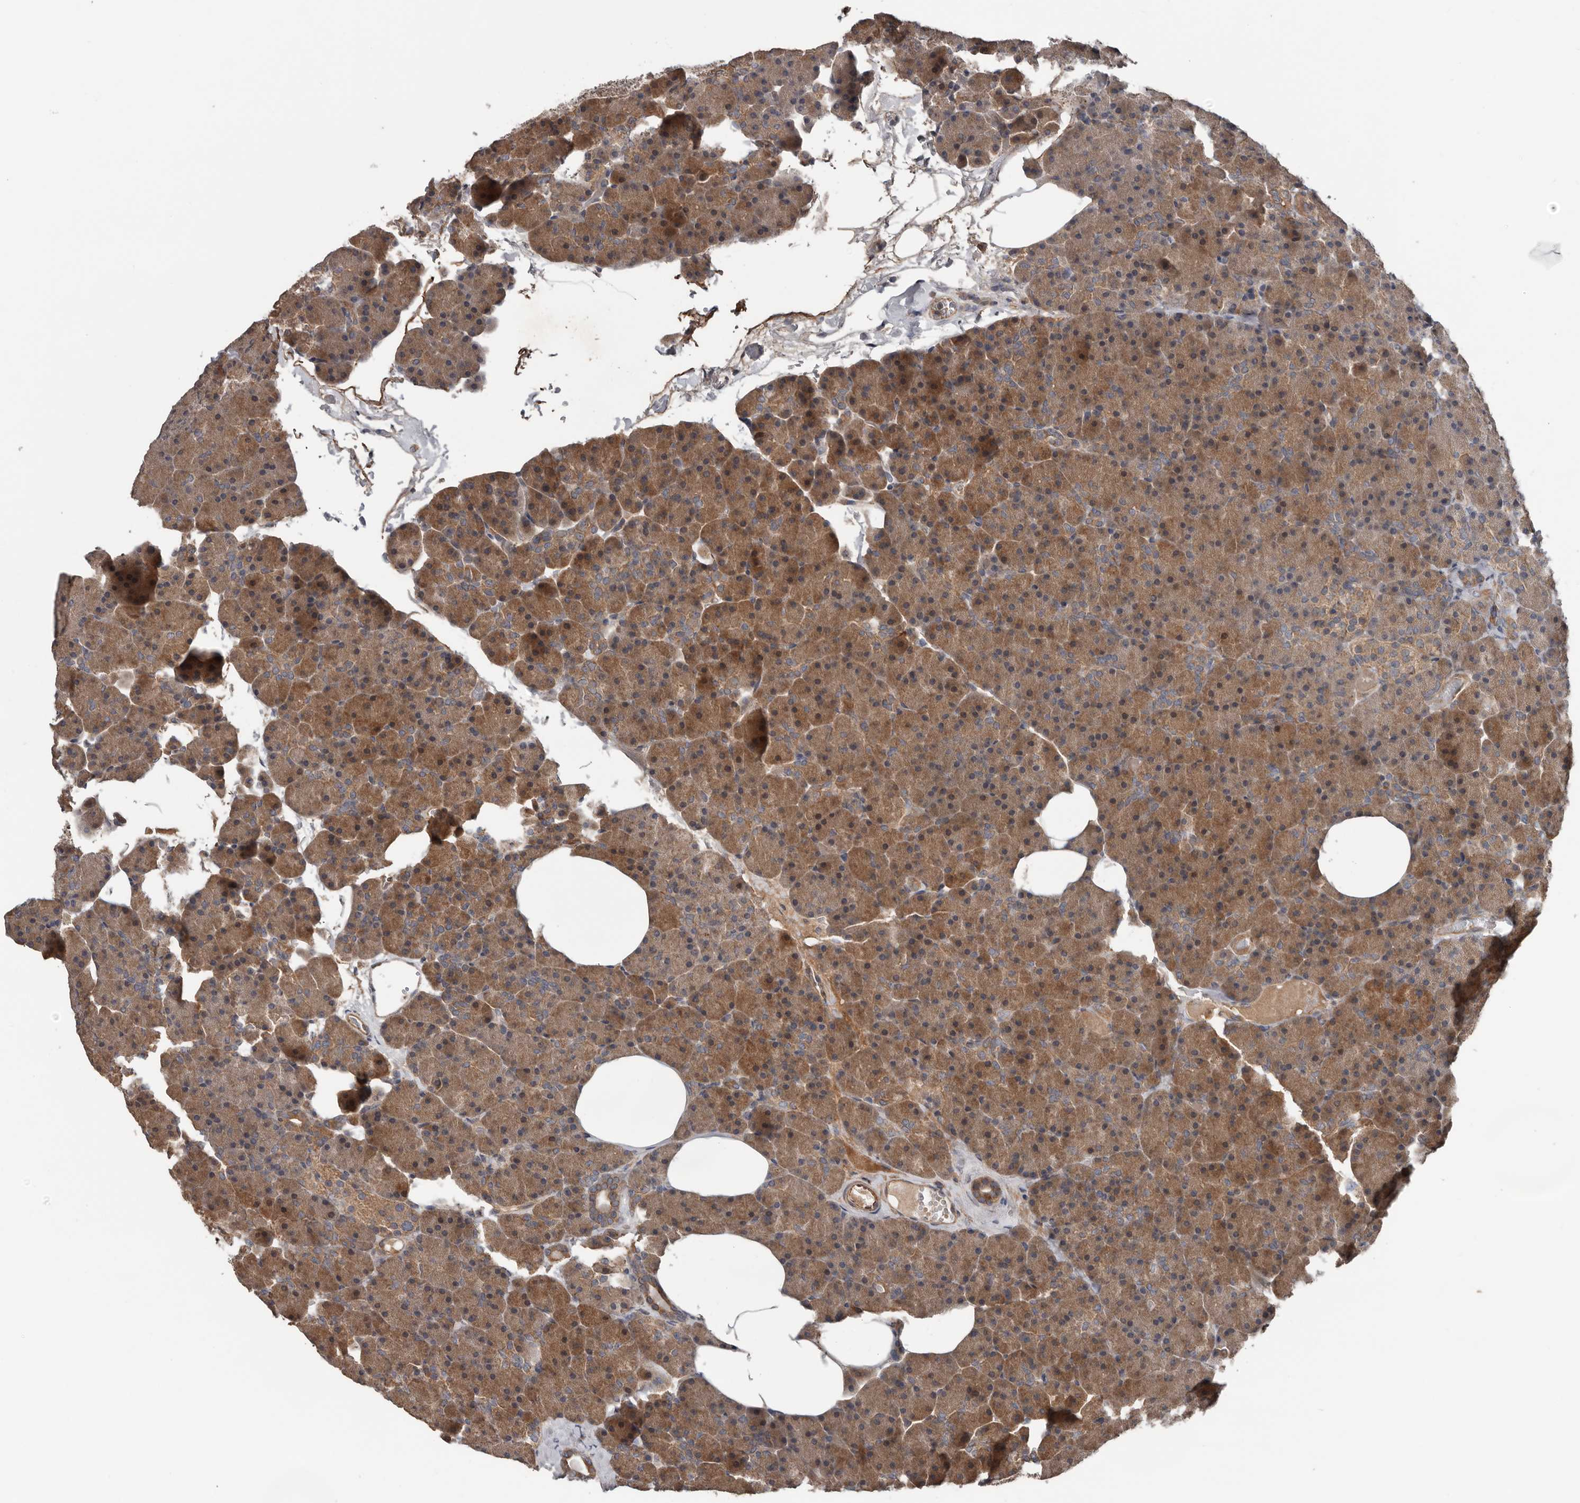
{"staining": {"intensity": "moderate", "quantity": ">75%", "location": "cytoplasmic/membranous"}, "tissue": "pancreas", "cell_type": "Exocrine glandular cells", "image_type": "normal", "snomed": [{"axis": "morphology", "description": "Normal tissue, NOS"}, {"axis": "morphology", "description": "Carcinoid, malignant, NOS"}, {"axis": "topography", "description": "Pancreas"}], "caption": "A micrograph showing moderate cytoplasmic/membranous expression in about >75% of exocrine glandular cells in normal pancreas, as visualized by brown immunohistochemical staining.", "gene": "DNAJB4", "patient": {"sex": "female", "age": 35}}